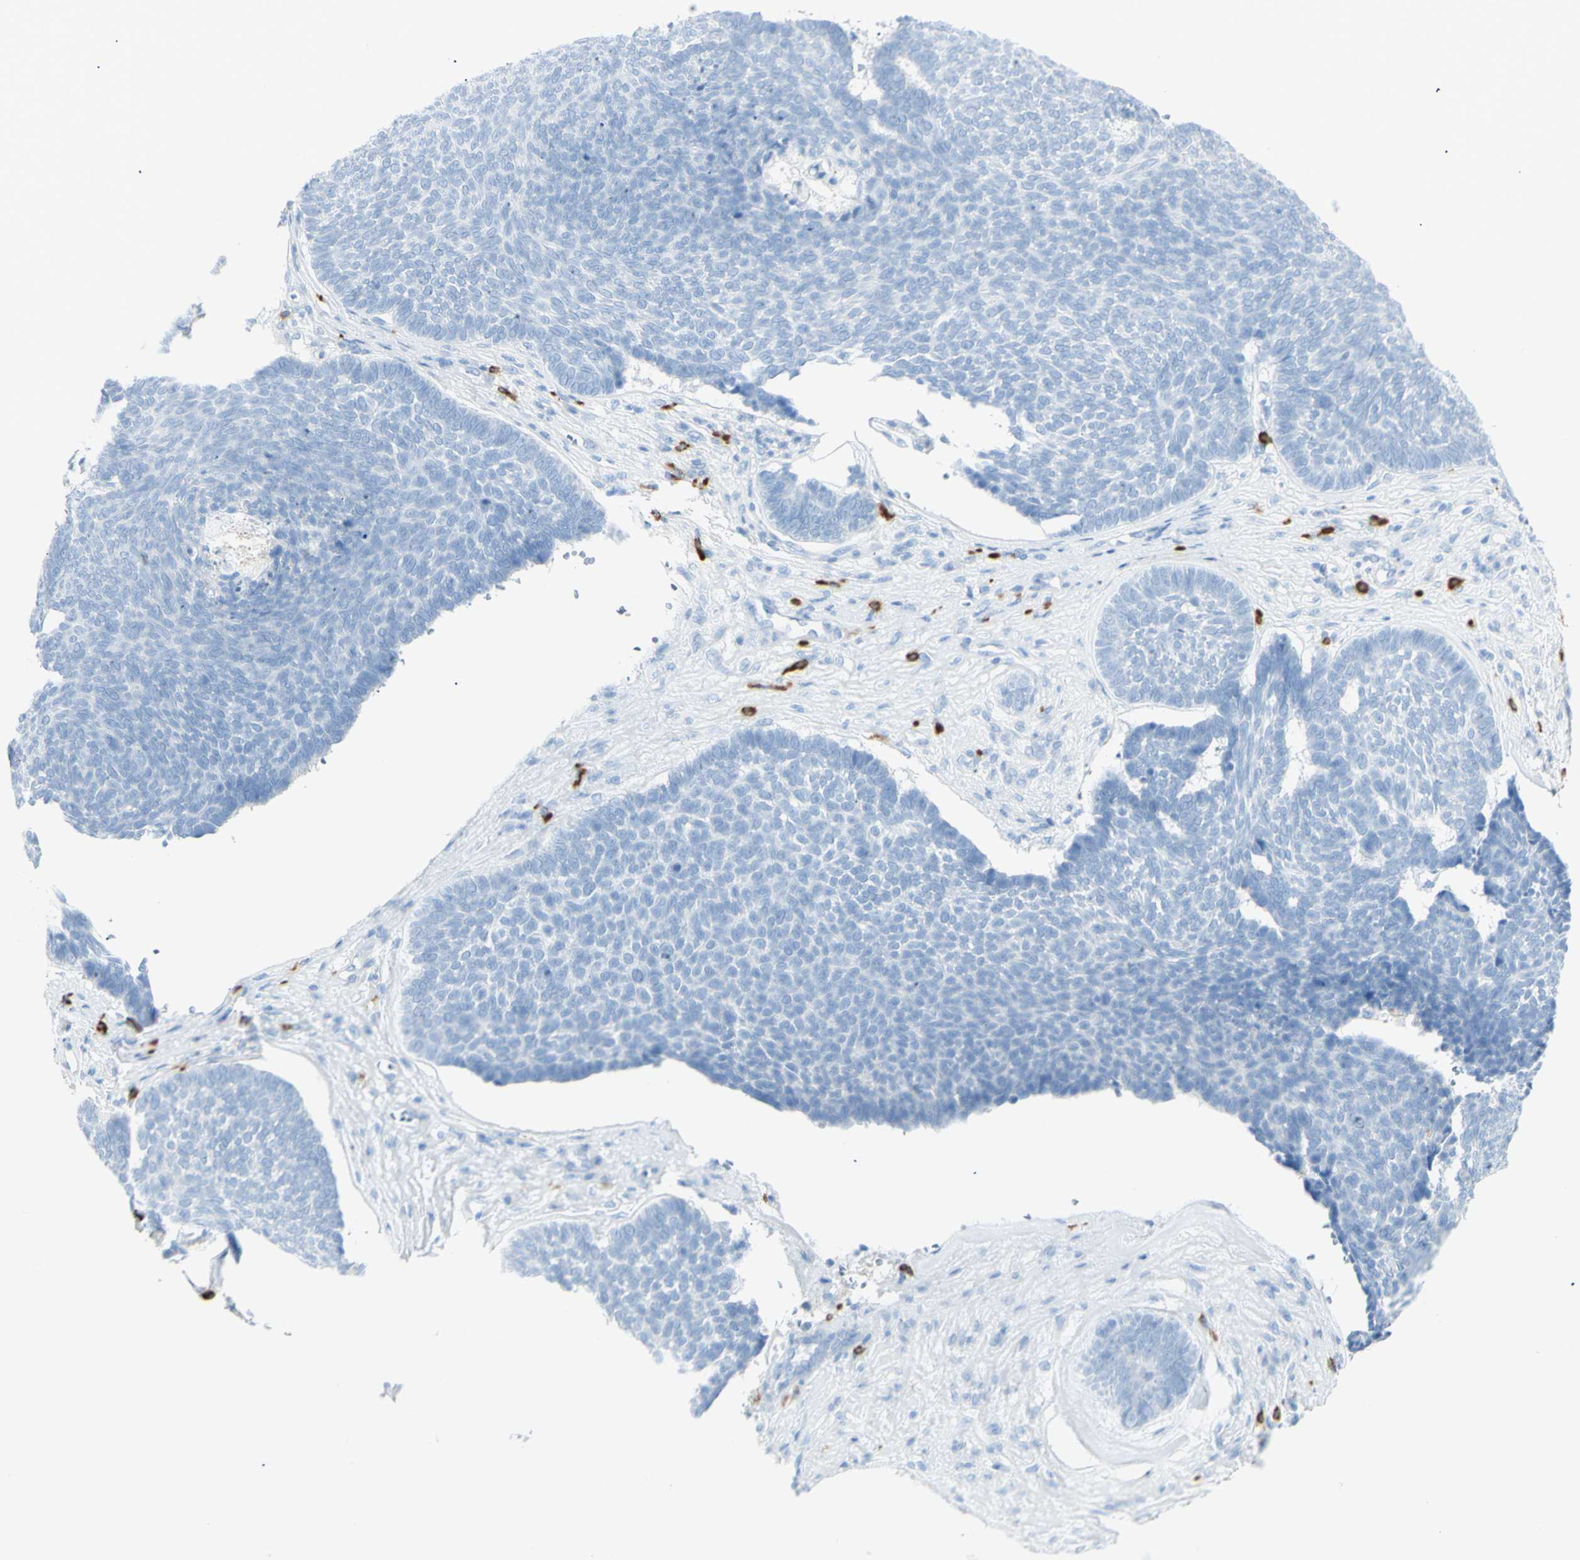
{"staining": {"intensity": "negative", "quantity": "none", "location": "none"}, "tissue": "skin cancer", "cell_type": "Tumor cells", "image_type": "cancer", "snomed": [{"axis": "morphology", "description": "Basal cell carcinoma"}, {"axis": "topography", "description": "Skin"}], "caption": "Immunohistochemistry (IHC) photomicrograph of skin cancer stained for a protein (brown), which shows no positivity in tumor cells.", "gene": "LETM1", "patient": {"sex": "male", "age": 84}}